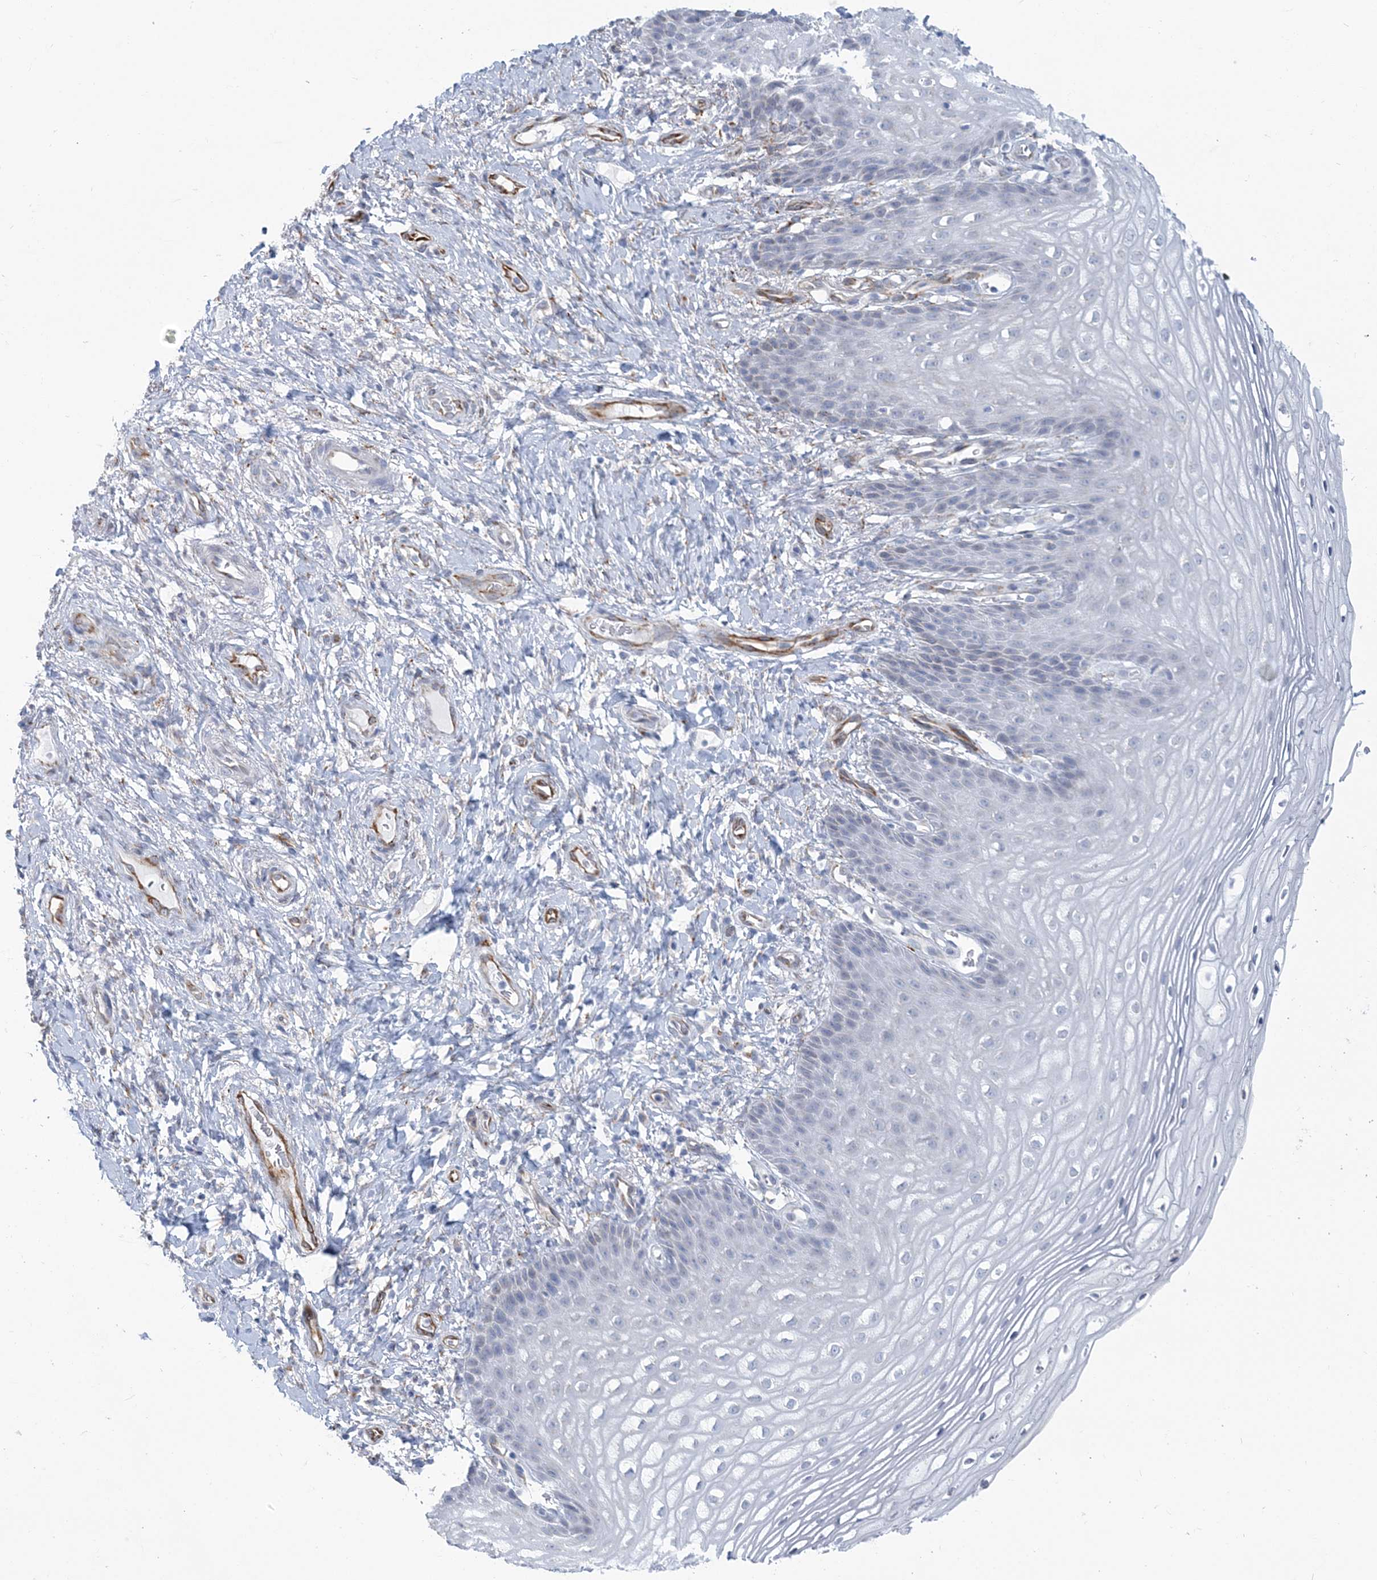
{"staining": {"intensity": "negative", "quantity": "none", "location": "none"}, "tissue": "vagina", "cell_type": "Squamous epithelial cells", "image_type": "normal", "snomed": [{"axis": "morphology", "description": "Normal tissue, NOS"}, {"axis": "topography", "description": "Vagina"}], "caption": "Photomicrograph shows no significant protein staining in squamous epithelial cells of unremarkable vagina. The staining is performed using DAB (3,3'-diaminobenzidine) brown chromogen with nuclei counter-stained in using hematoxylin.", "gene": "PLEKHG4B", "patient": {"sex": "female", "age": 60}}